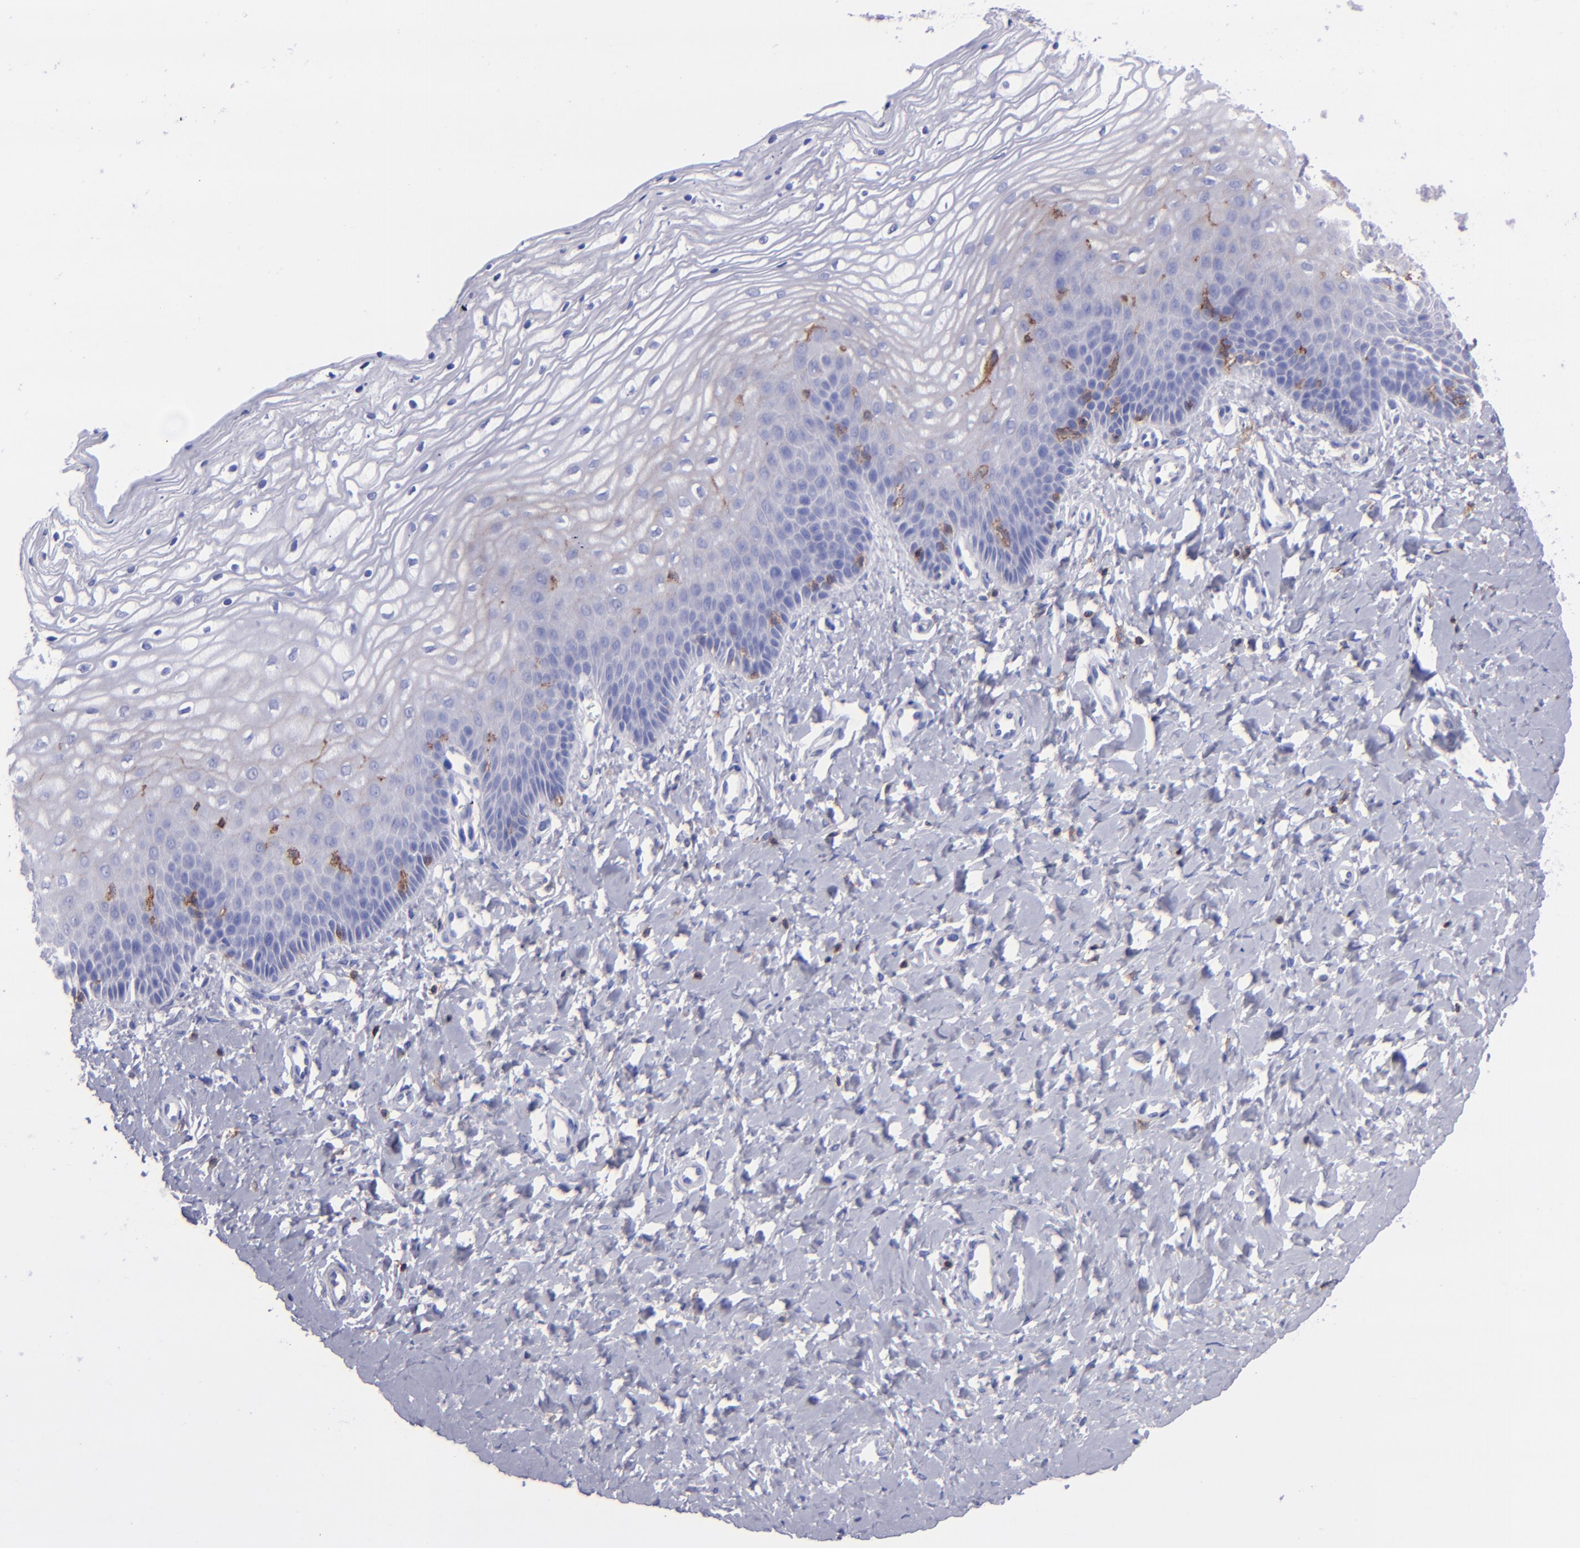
{"staining": {"intensity": "weak", "quantity": "<25%", "location": "cytoplasmic/membranous"}, "tissue": "vagina", "cell_type": "Squamous epithelial cells", "image_type": "normal", "snomed": [{"axis": "morphology", "description": "Normal tissue, NOS"}, {"axis": "topography", "description": "Vagina"}], "caption": "Unremarkable vagina was stained to show a protein in brown. There is no significant staining in squamous epithelial cells.", "gene": "ICAM3", "patient": {"sex": "female", "age": 68}}